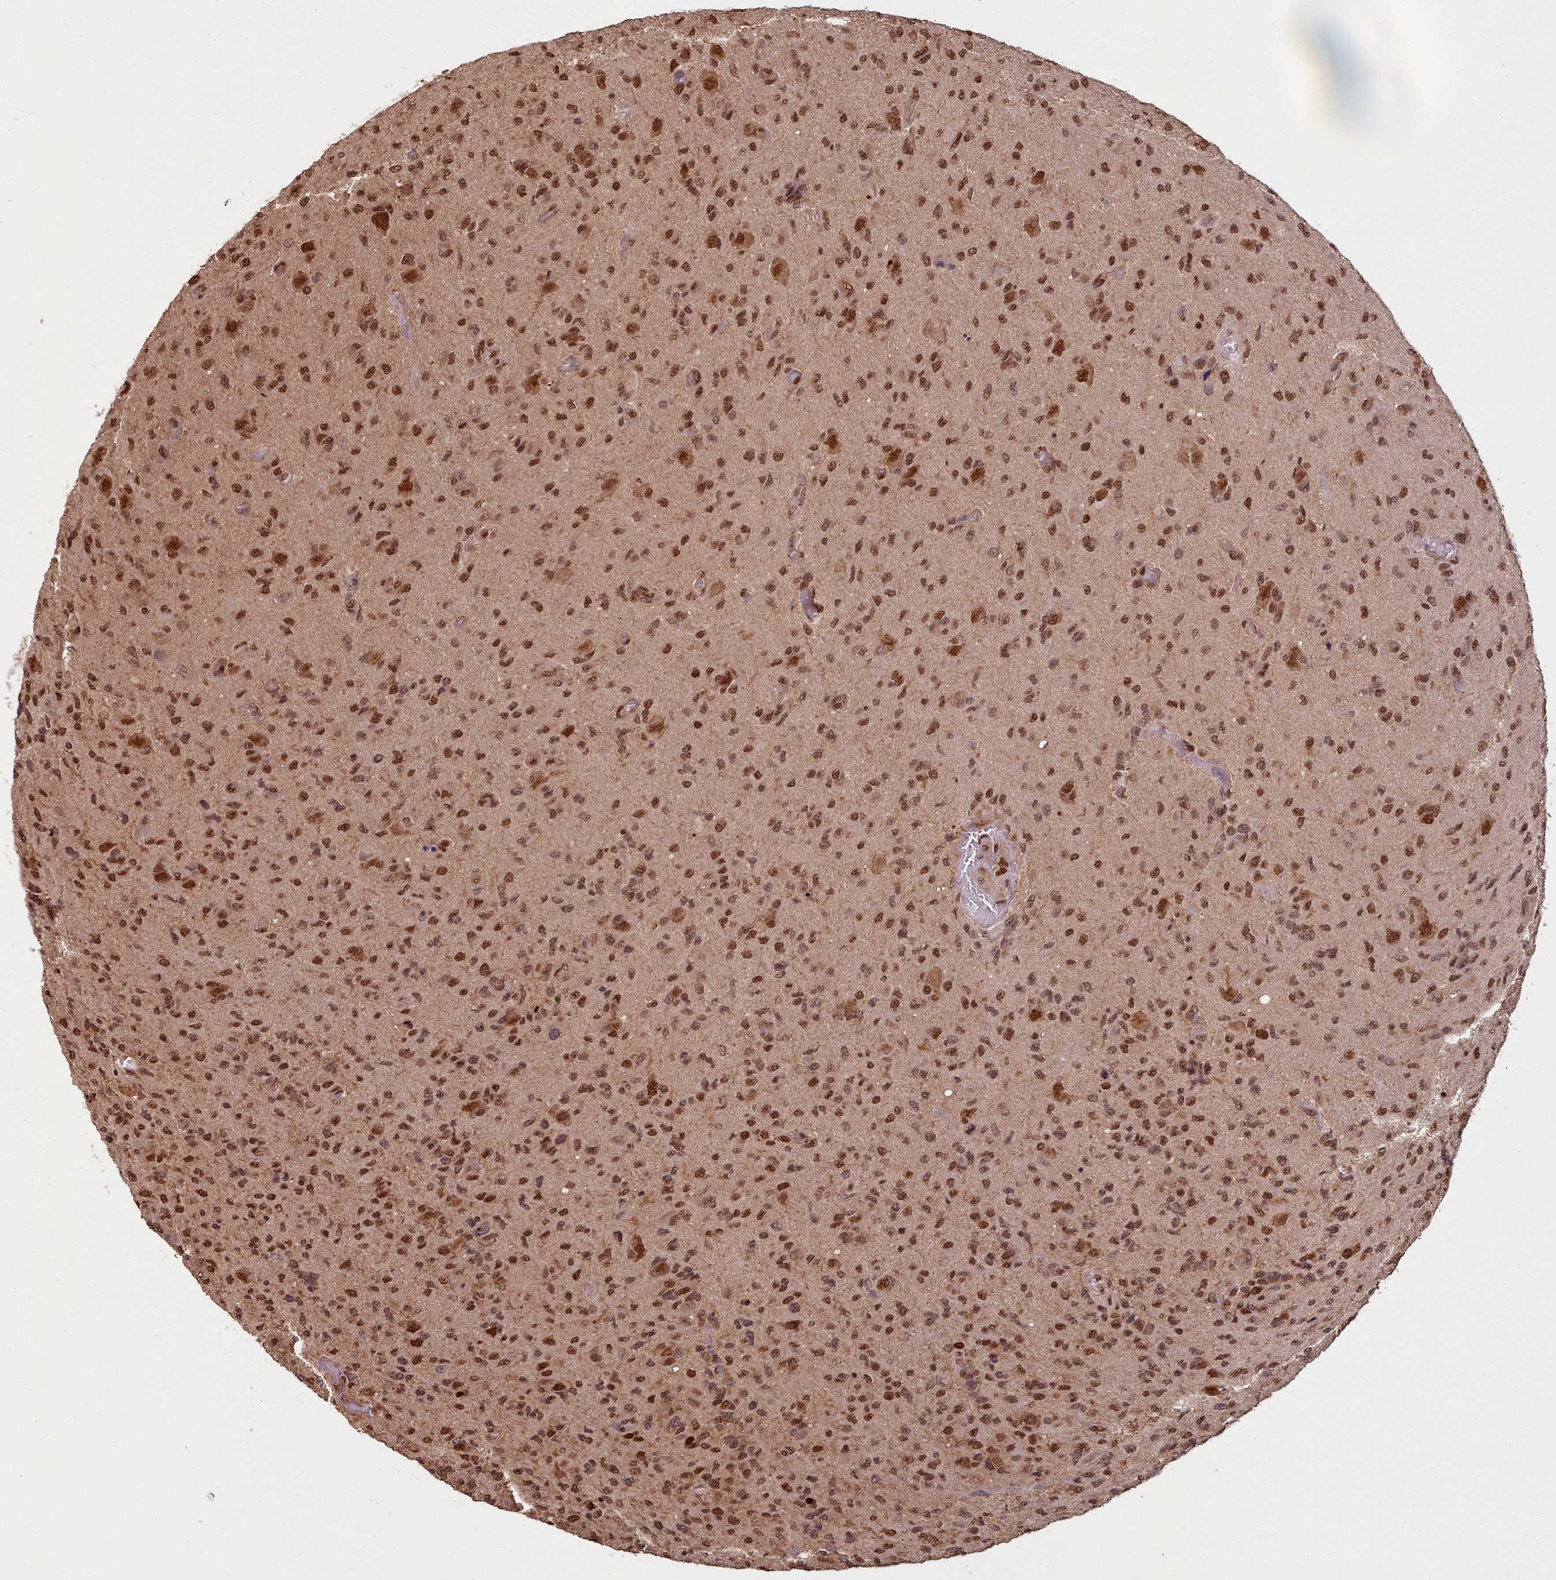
{"staining": {"intensity": "moderate", "quantity": ">75%", "location": "nuclear"}, "tissue": "glioma", "cell_type": "Tumor cells", "image_type": "cancer", "snomed": [{"axis": "morphology", "description": "Glioma, malignant, High grade"}, {"axis": "topography", "description": "Brain"}], "caption": "IHC histopathology image of glioma stained for a protein (brown), which demonstrates medium levels of moderate nuclear expression in approximately >75% of tumor cells.", "gene": "RPS27A", "patient": {"sex": "male", "age": 36}}